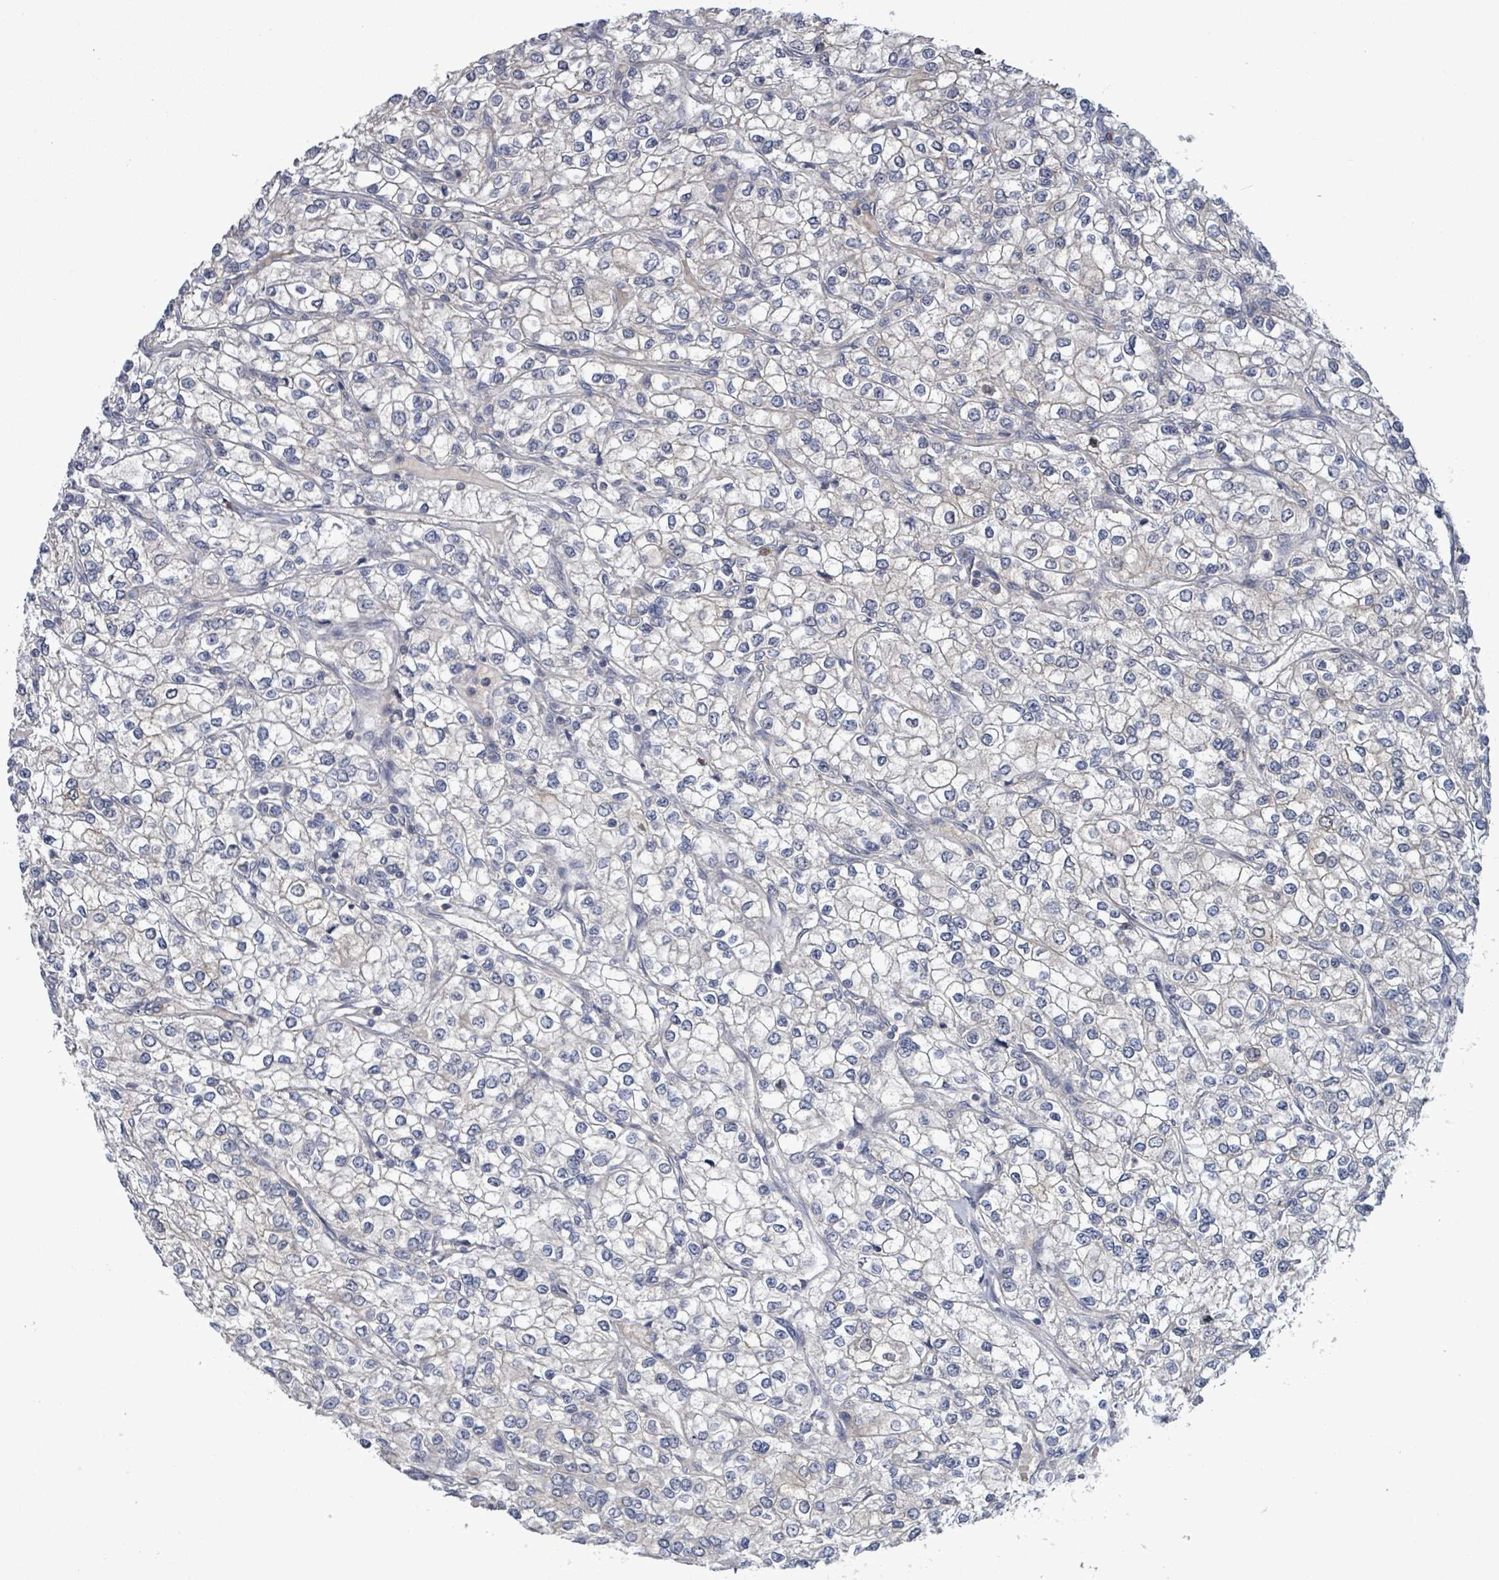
{"staining": {"intensity": "negative", "quantity": "none", "location": "none"}, "tissue": "renal cancer", "cell_type": "Tumor cells", "image_type": "cancer", "snomed": [{"axis": "morphology", "description": "Adenocarcinoma, NOS"}, {"axis": "topography", "description": "Kidney"}], "caption": "Tumor cells show no significant protein positivity in renal cancer.", "gene": "AMMECR1", "patient": {"sex": "male", "age": 80}}